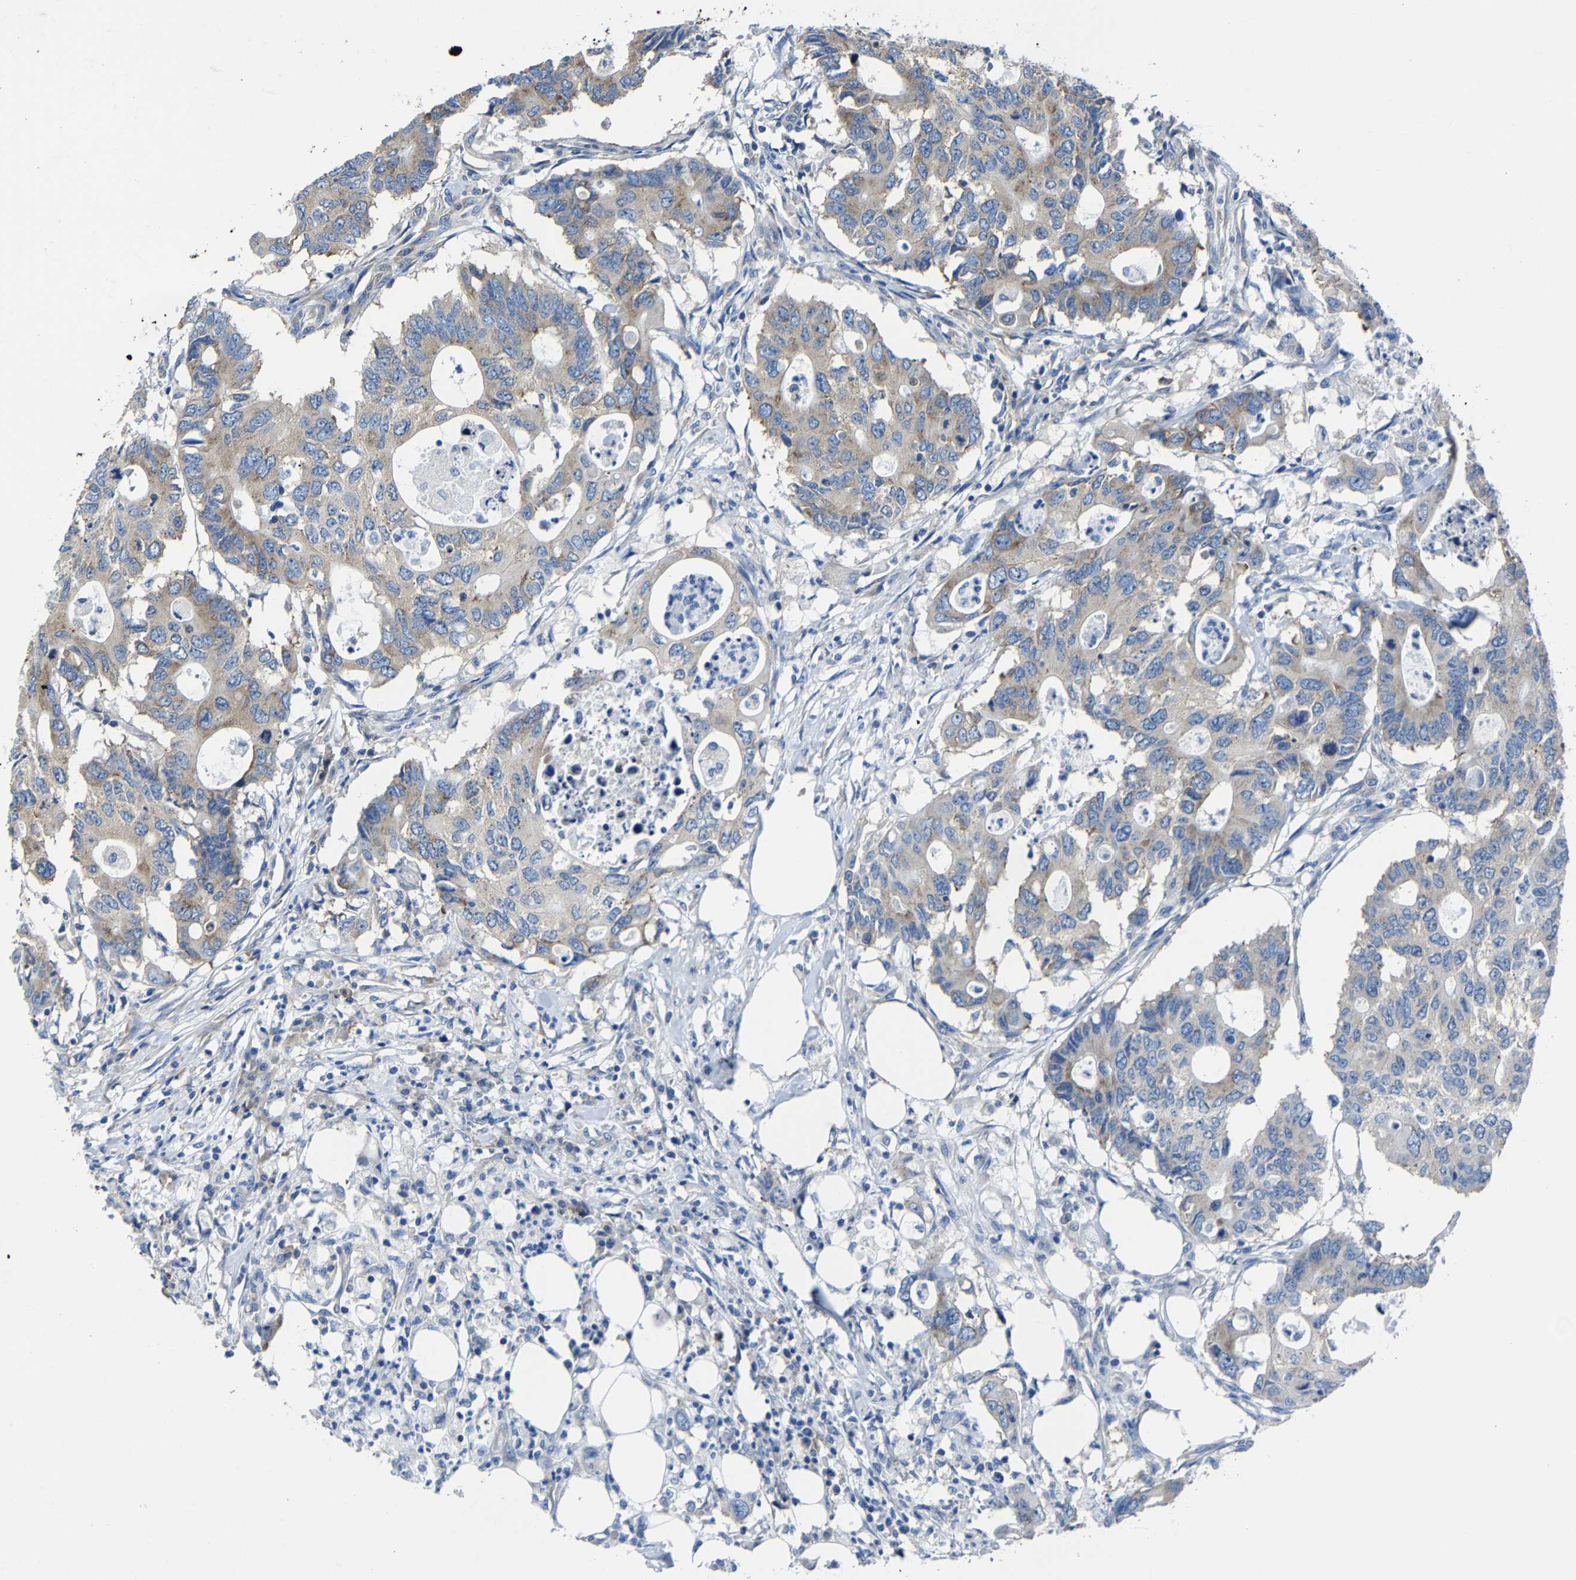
{"staining": {"intensity": "moderate", "quantity": "25%-75%", "location": "cytoplasmic/membranous"}, "tissue": "colorectal cancer", "cell_type": "Tumor cells", "image_type": "cancer", "snomed": [{"axis": "morphology", "description": "Adenocarcinoma, NOS"}, {"axis": "topography", "description": "Colon"}], "caption": "A histopathology image showing moderate cytoplasmic/membranous expression in about 25%-75% of tumor cells in colorectal cancer (adenocarcinoma), as visualized by brown immunohistochemical staining.", "gene": "G3BP2", "patient": {"sex": "male", "age": 71}}